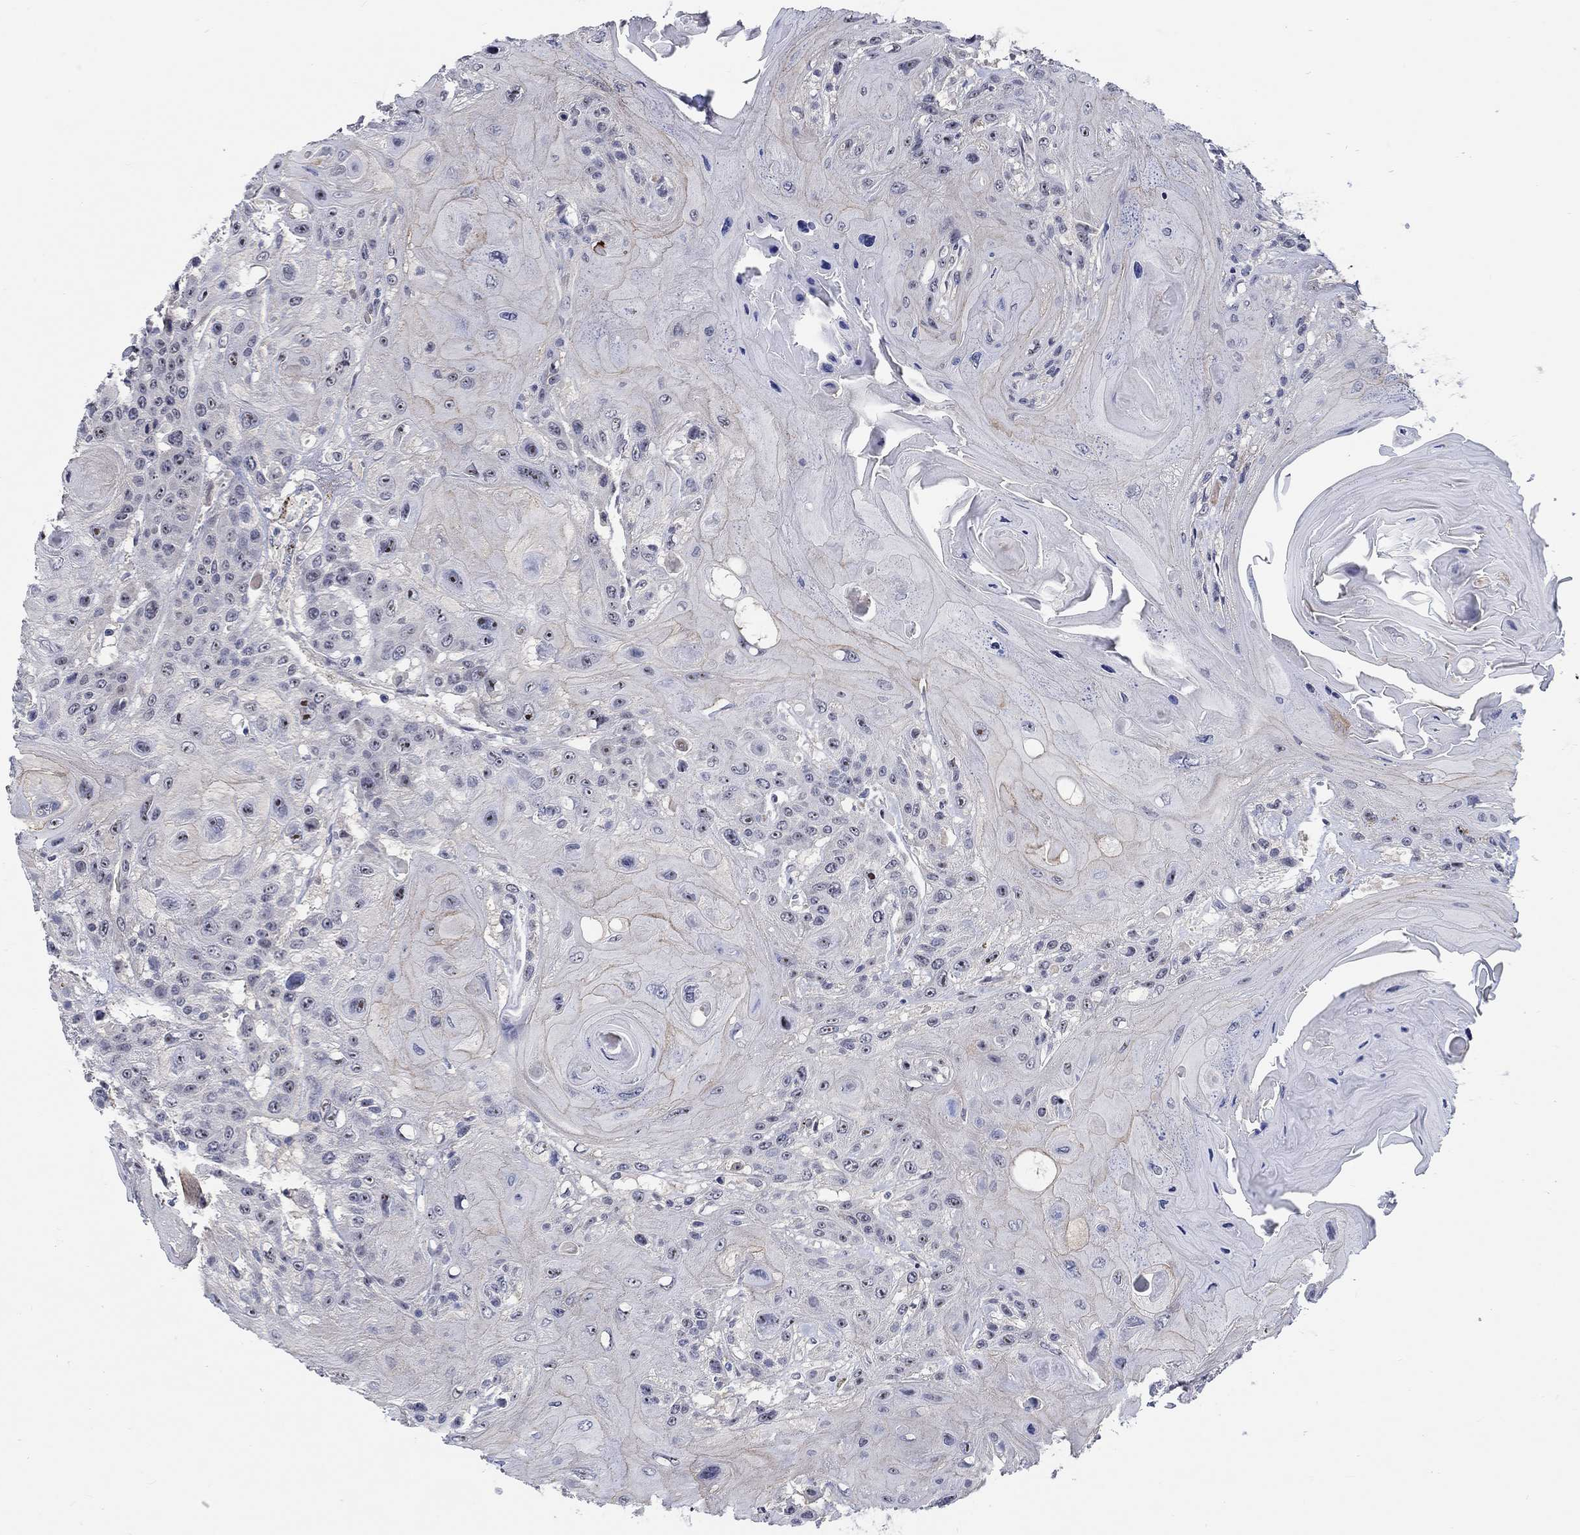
{"staining": {"intensity": "strong", "quantity": "<25%", "location": "nuclear"}, "tissue": "head and neck cancer", "cell_type": "Tumor cells", "image_type": "cancer", "snomed": [{"axis": "morphology", "description": "Squamous cell carcinoma, NOS"}, {"axis": "topography", "description": "Head-Neck"}], "caption": "This micrograph demonstrates immunohistochemistry staining of squamous cell carcinoma (head and neck), with medium strong nuclear expression in approximately <25% of tumor cells.", "gene": "SMIM18", "patient": {"sex": "female", "age": 59}}